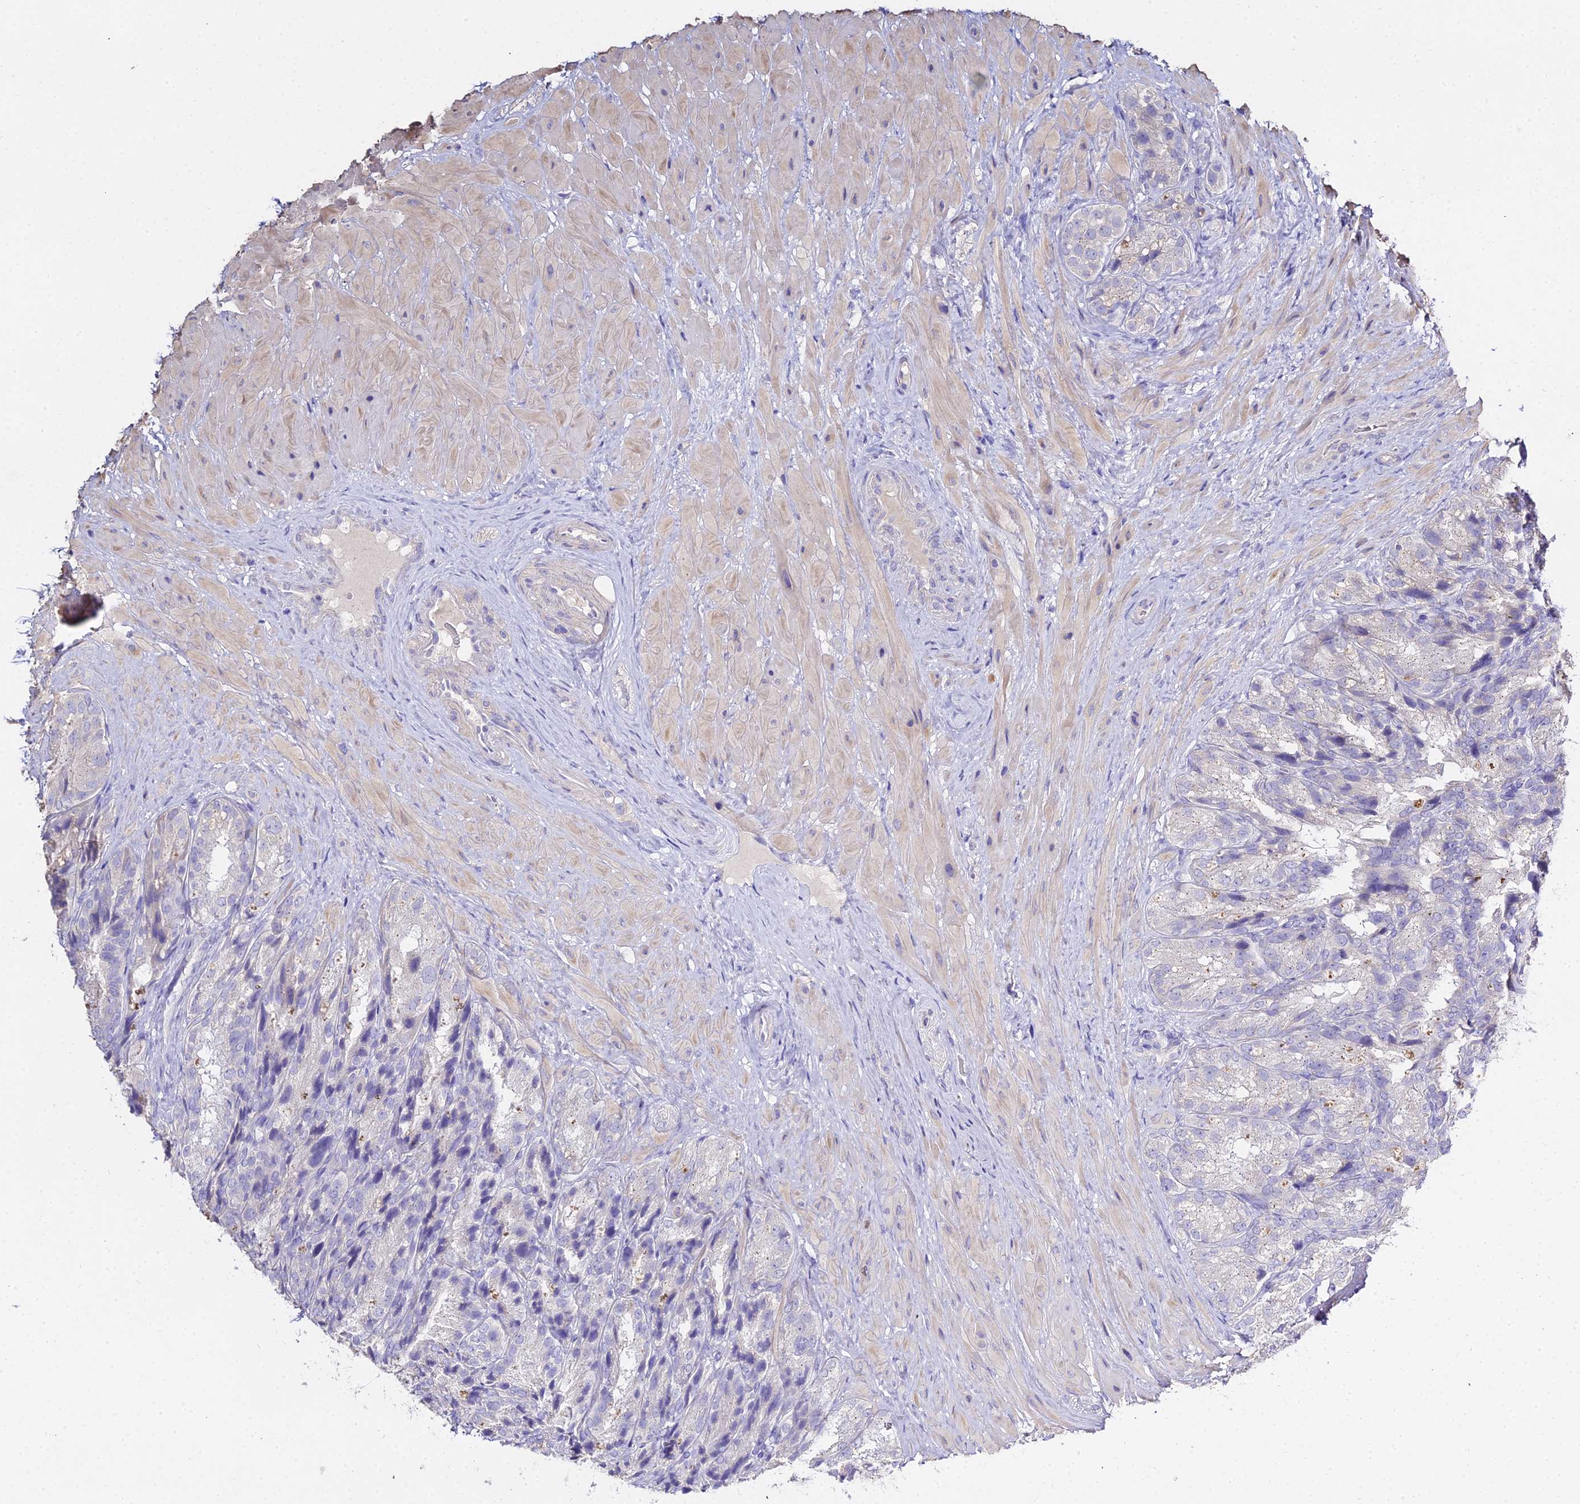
{"staining": {"intensity": "negative", "quantity": "none", "location": "none"}, "tissue": "seminal vesicle", "cell_type": "Glandular cells", "image_type": "normal", "snomed": [{"axis": "morphology", "description": "Normal tissue, NOS"}, {"axis": "topography", "description": "Seminal veicle"}], "caption": "DAB immunohistochemical staining of benign human seminal vesicle demonstrates no significant staining in glandular cells.", "gene": "GLYAT", "patient": {"sex": "male", "age": 58}}